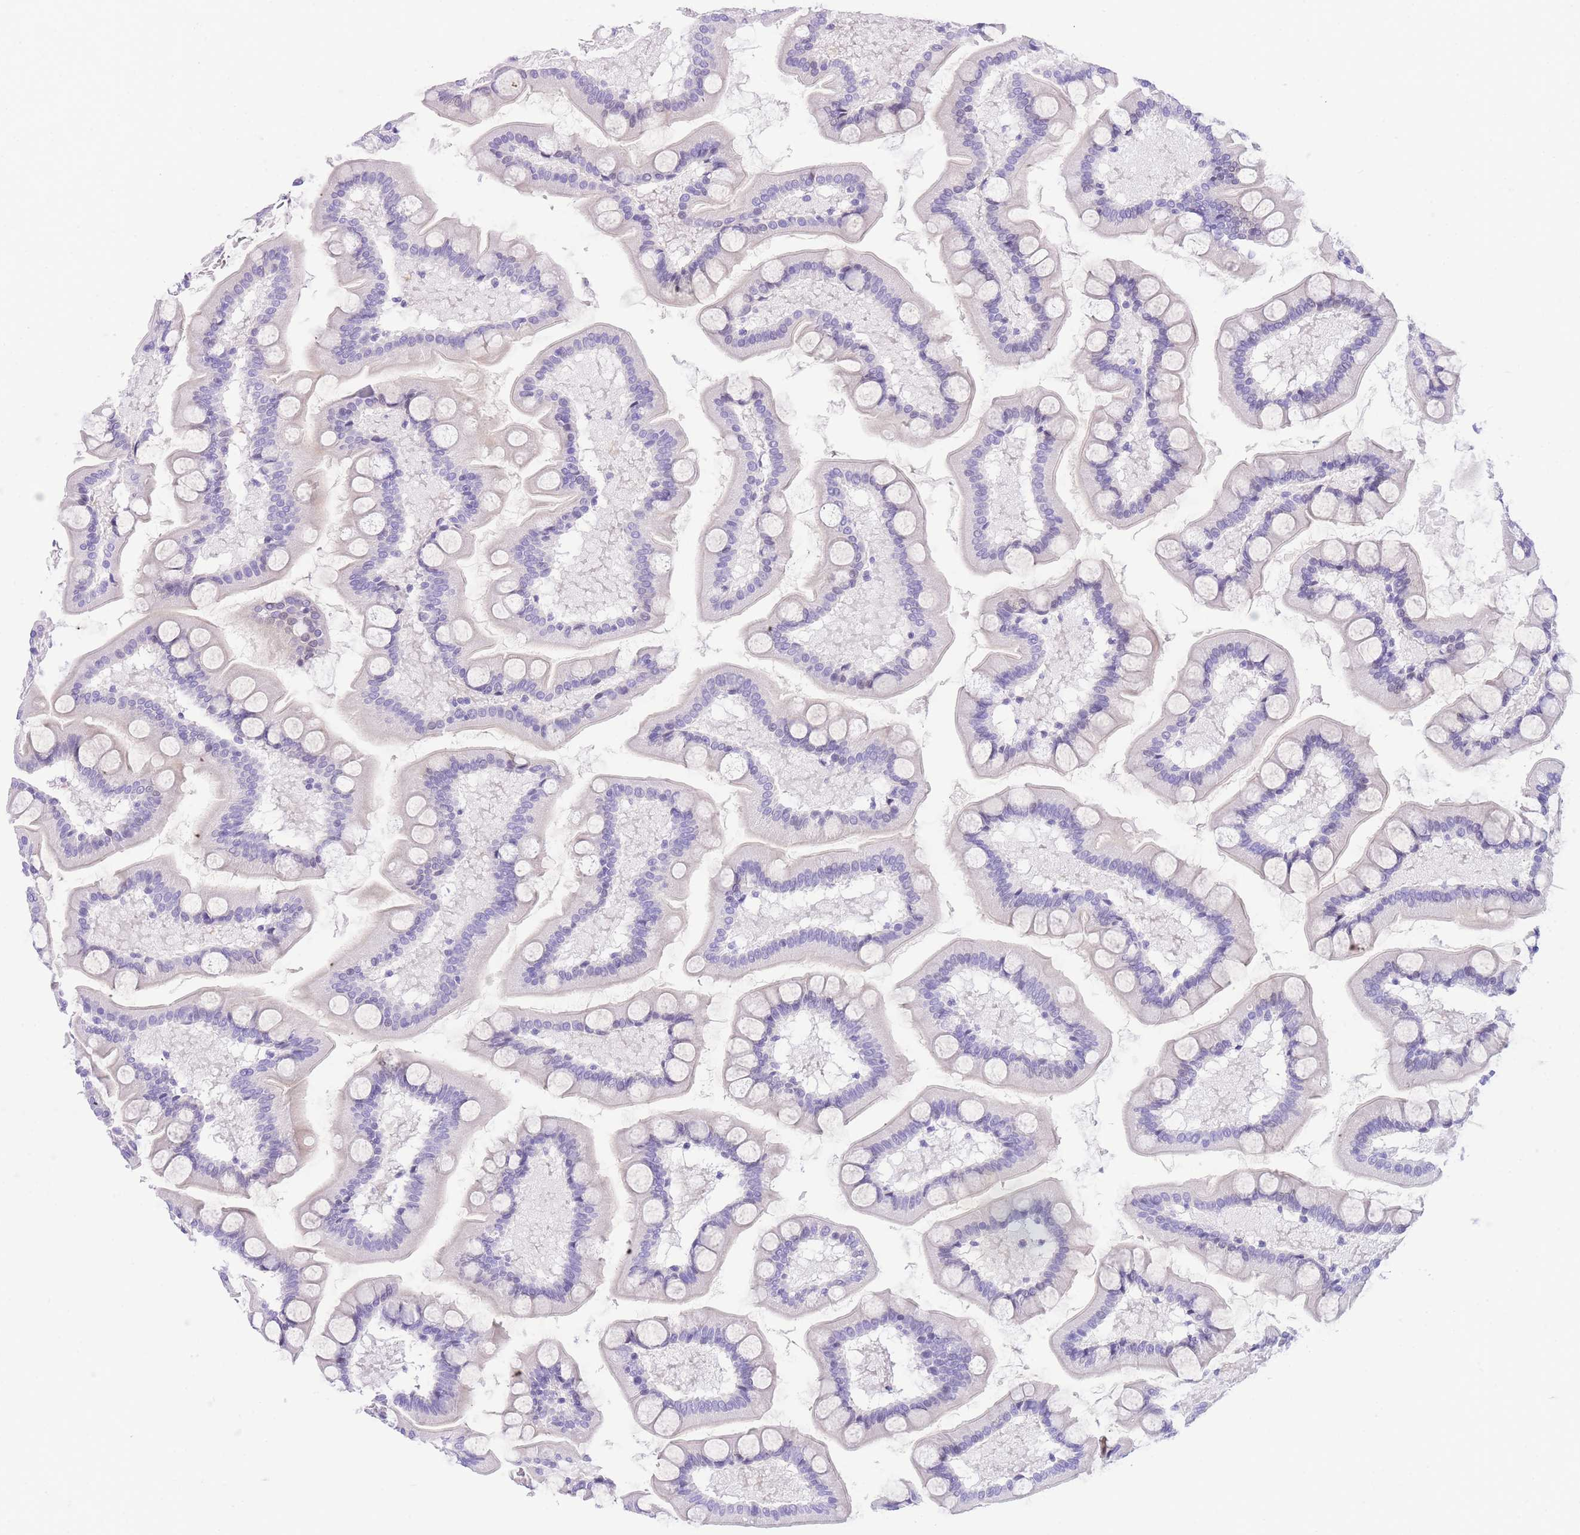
{"staining": {"intensity": "weak", "quantity": "25%-75%", "location": "cytoplasmic/membranous"}, "tissue": "small intestine", "cell_type": "Glandular cells", "image_type": "normal", "snomed": [{"axis": "morphology", "description": "Normal tissue, NOS"}, {"axis": "topography", "description": "Small intestine"}], "caption": "Brown immunohistochemical staining in normal human small intestine exhibits weak cytoplasmic/membranous expression in approximately 25%-75% of glandular cells. (DAB (3,3'-diaminobenzidine) = brown stain, brightfield microscopy at high magnification).", "gene": "TIFAB", "patient": {"sex": "male", "age": 41}}